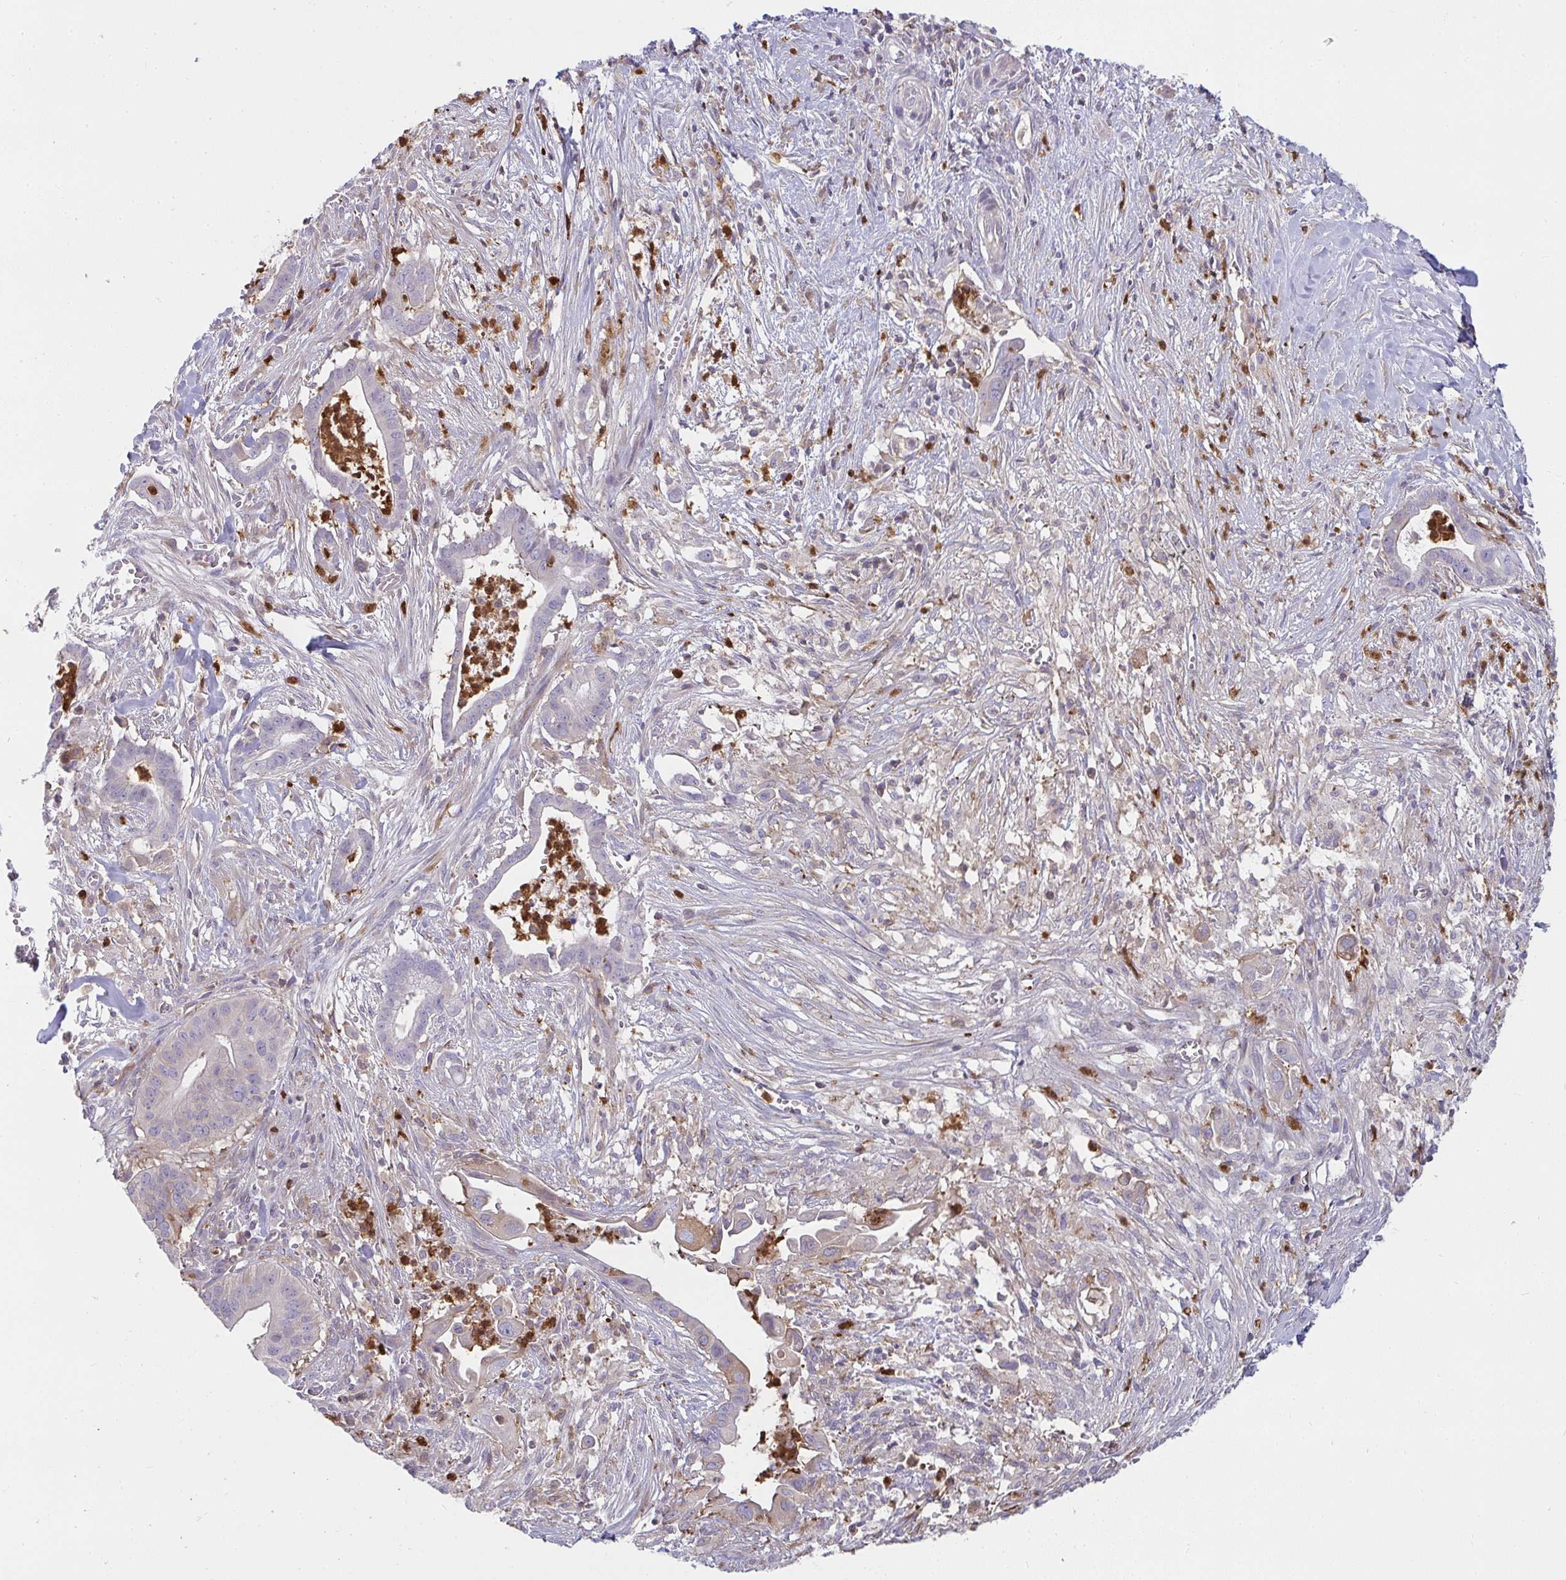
{"staining": {"intensity": "negative", "quantity": "none", "location": "none"}, "tissue": "pancreatic cancer", "cell_type": "Tumor cells", "image_type": "cancer", "snomed": [{"axis": "morphology", "description": "Adenocarcinoma, NOS"}, {"axis": "topography", "description": "Pancreas"}], "caption": "This photomicrograph is of pancreatic cancer (adenocarcinoma) stained with immunohistochemistry (IHC) to label a protein in brown with the nuclei are counter-stained blue. There is no staining in tumor cells.", "gene": "CSF3R", "patient": {"sex": "male", "age": 61}}